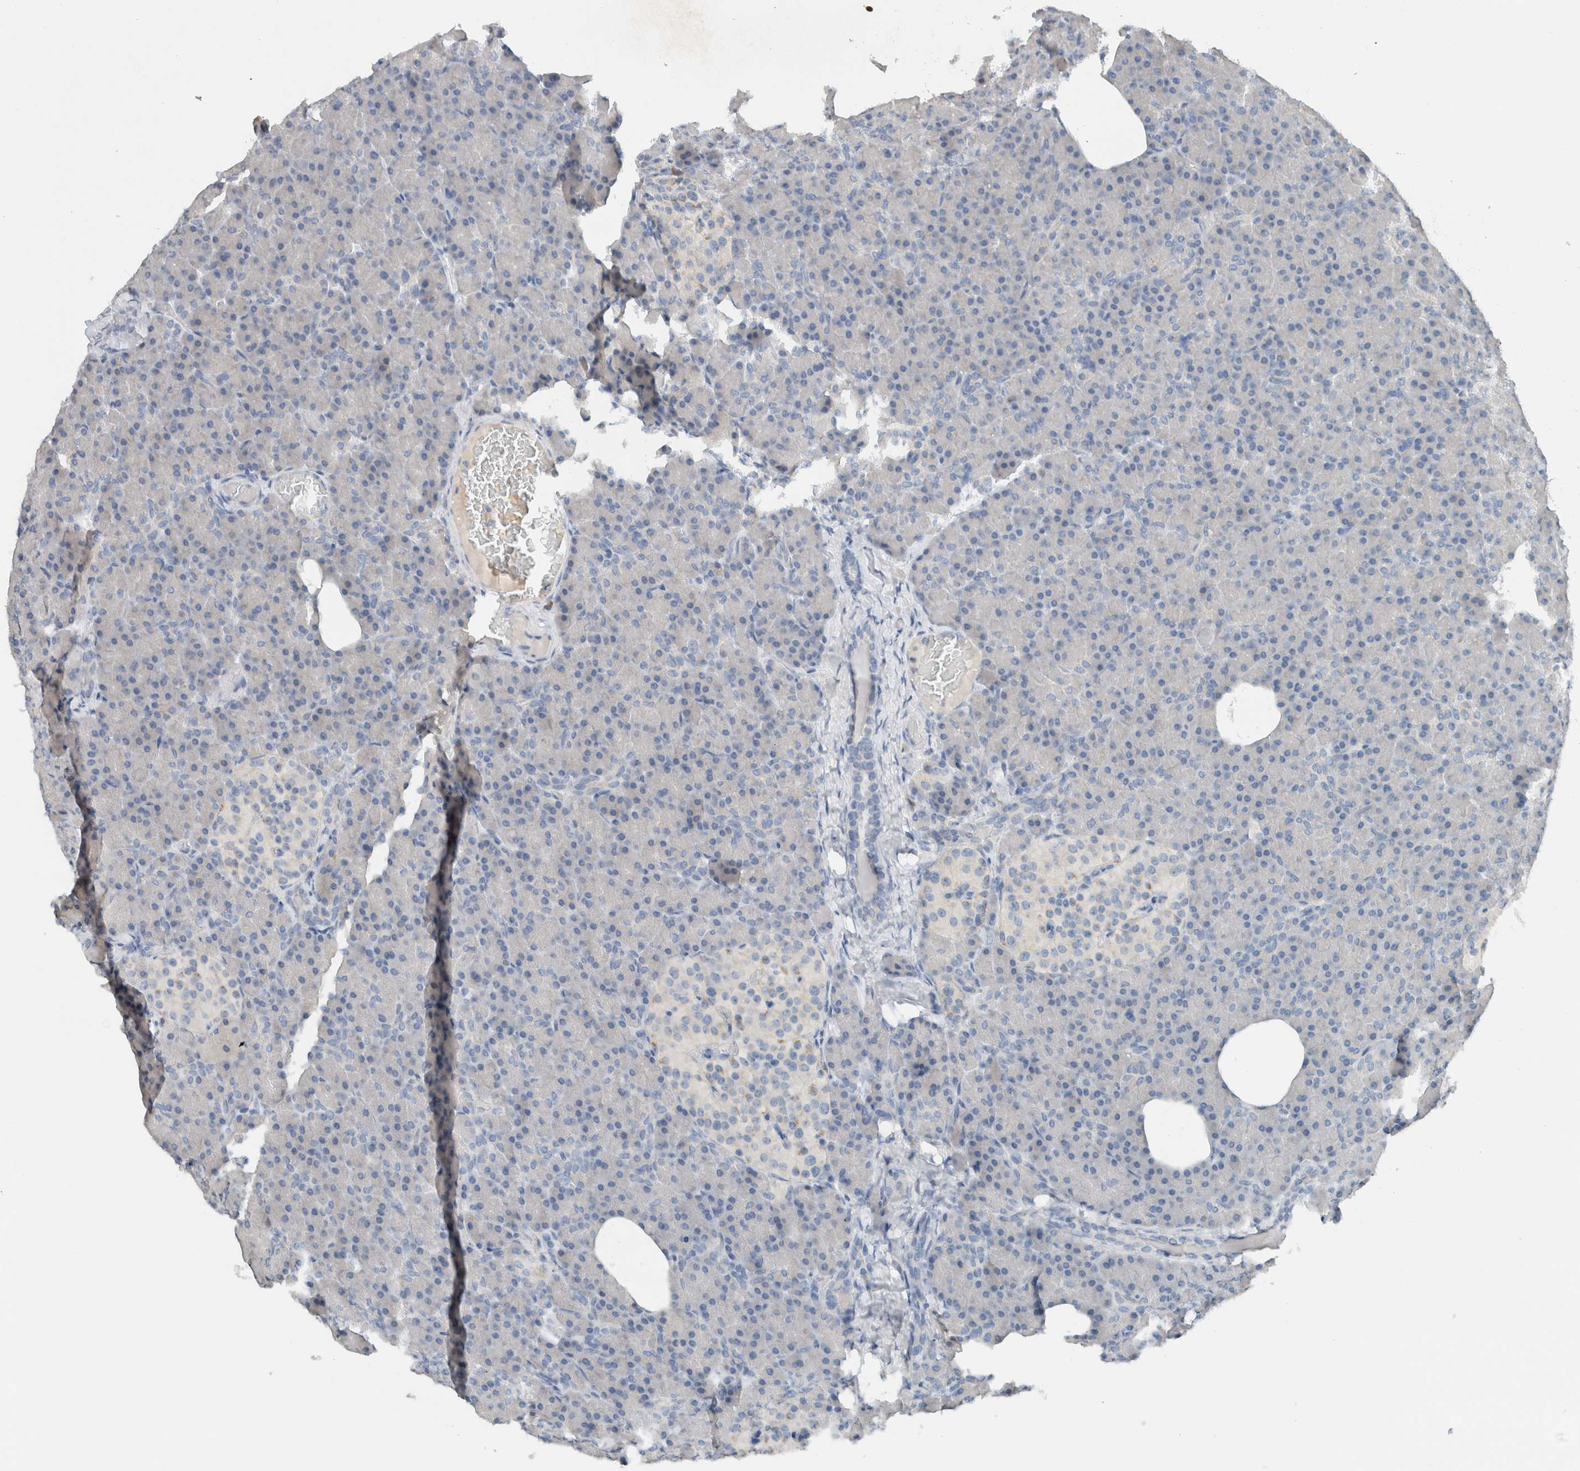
{"staining": {"intensity": "negative", "quantity": "none", "location": "none"}, "tissue": "pancreas", "cell_type": "Exocrine glandular cells", "image_type": "normal", "snomed": [{"axis": "morphology", "description": "Normal tissue, NOS"}, {"axis": "topography", "description": "Pancreas"}], "caption": "A photomicrograph of human pancreas is negative for staining in exocrine glandular cells. Nuclei are stained in blue.", "gene": "DUOX1", "patient": {"sex": "female", "age": 43}}